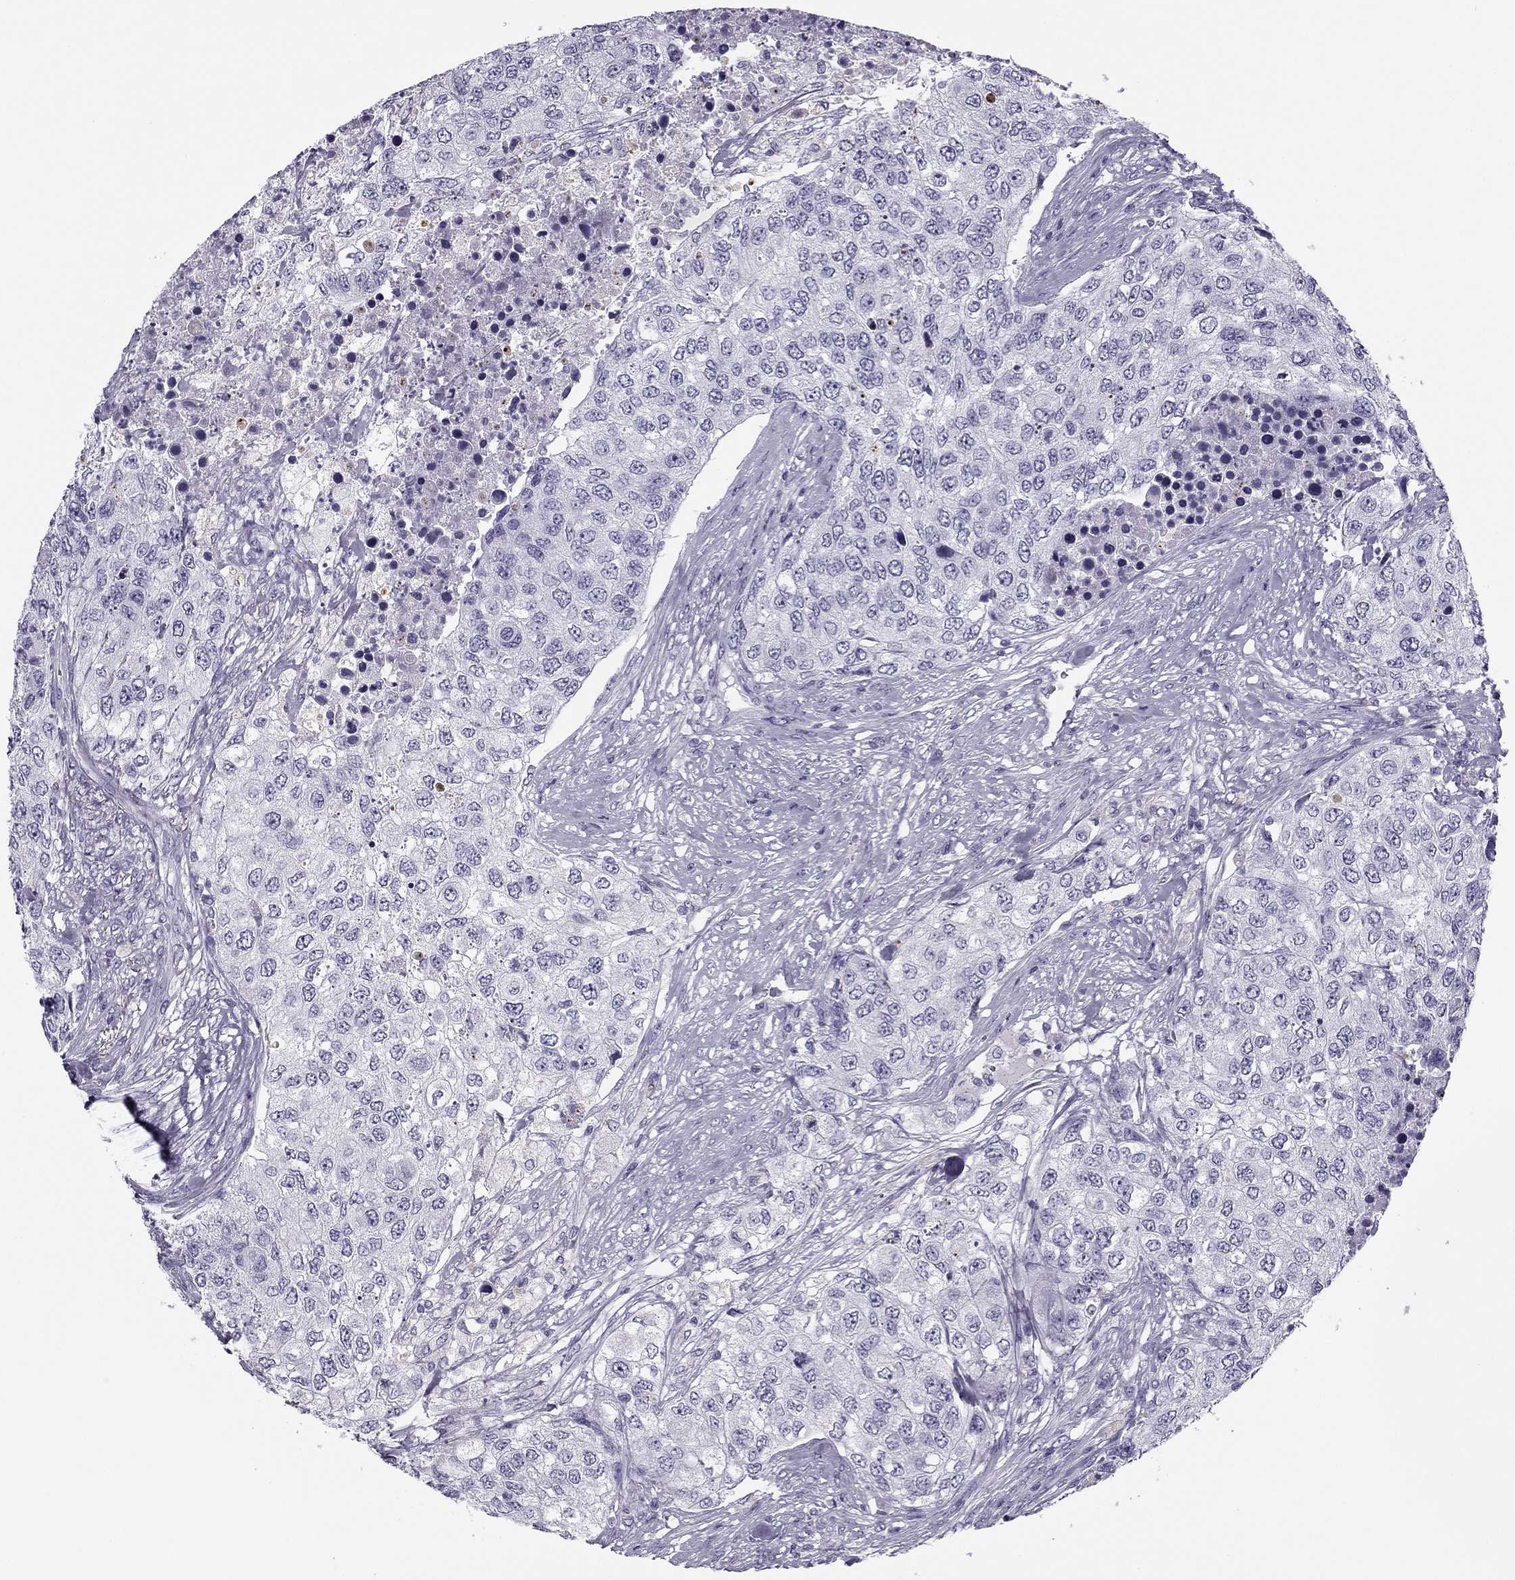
{"staining": {"intensity": "negative", "quantity": "none", "location": "none"}, "tissue": "urothelial cancer", "cell_type": "Tumor cells", "image_type": "cancer", "snomed": [{"axis": "morphology", "description": "Urothelial carcinoma, High grade"}, {"axis": "topography", "description": "Urinary bladder"}], "caption": "There is no significant staining in tumor cells of urothelial cancer.", "gene": "MC5R", "patient": {"sex": "female", "age": 78}}